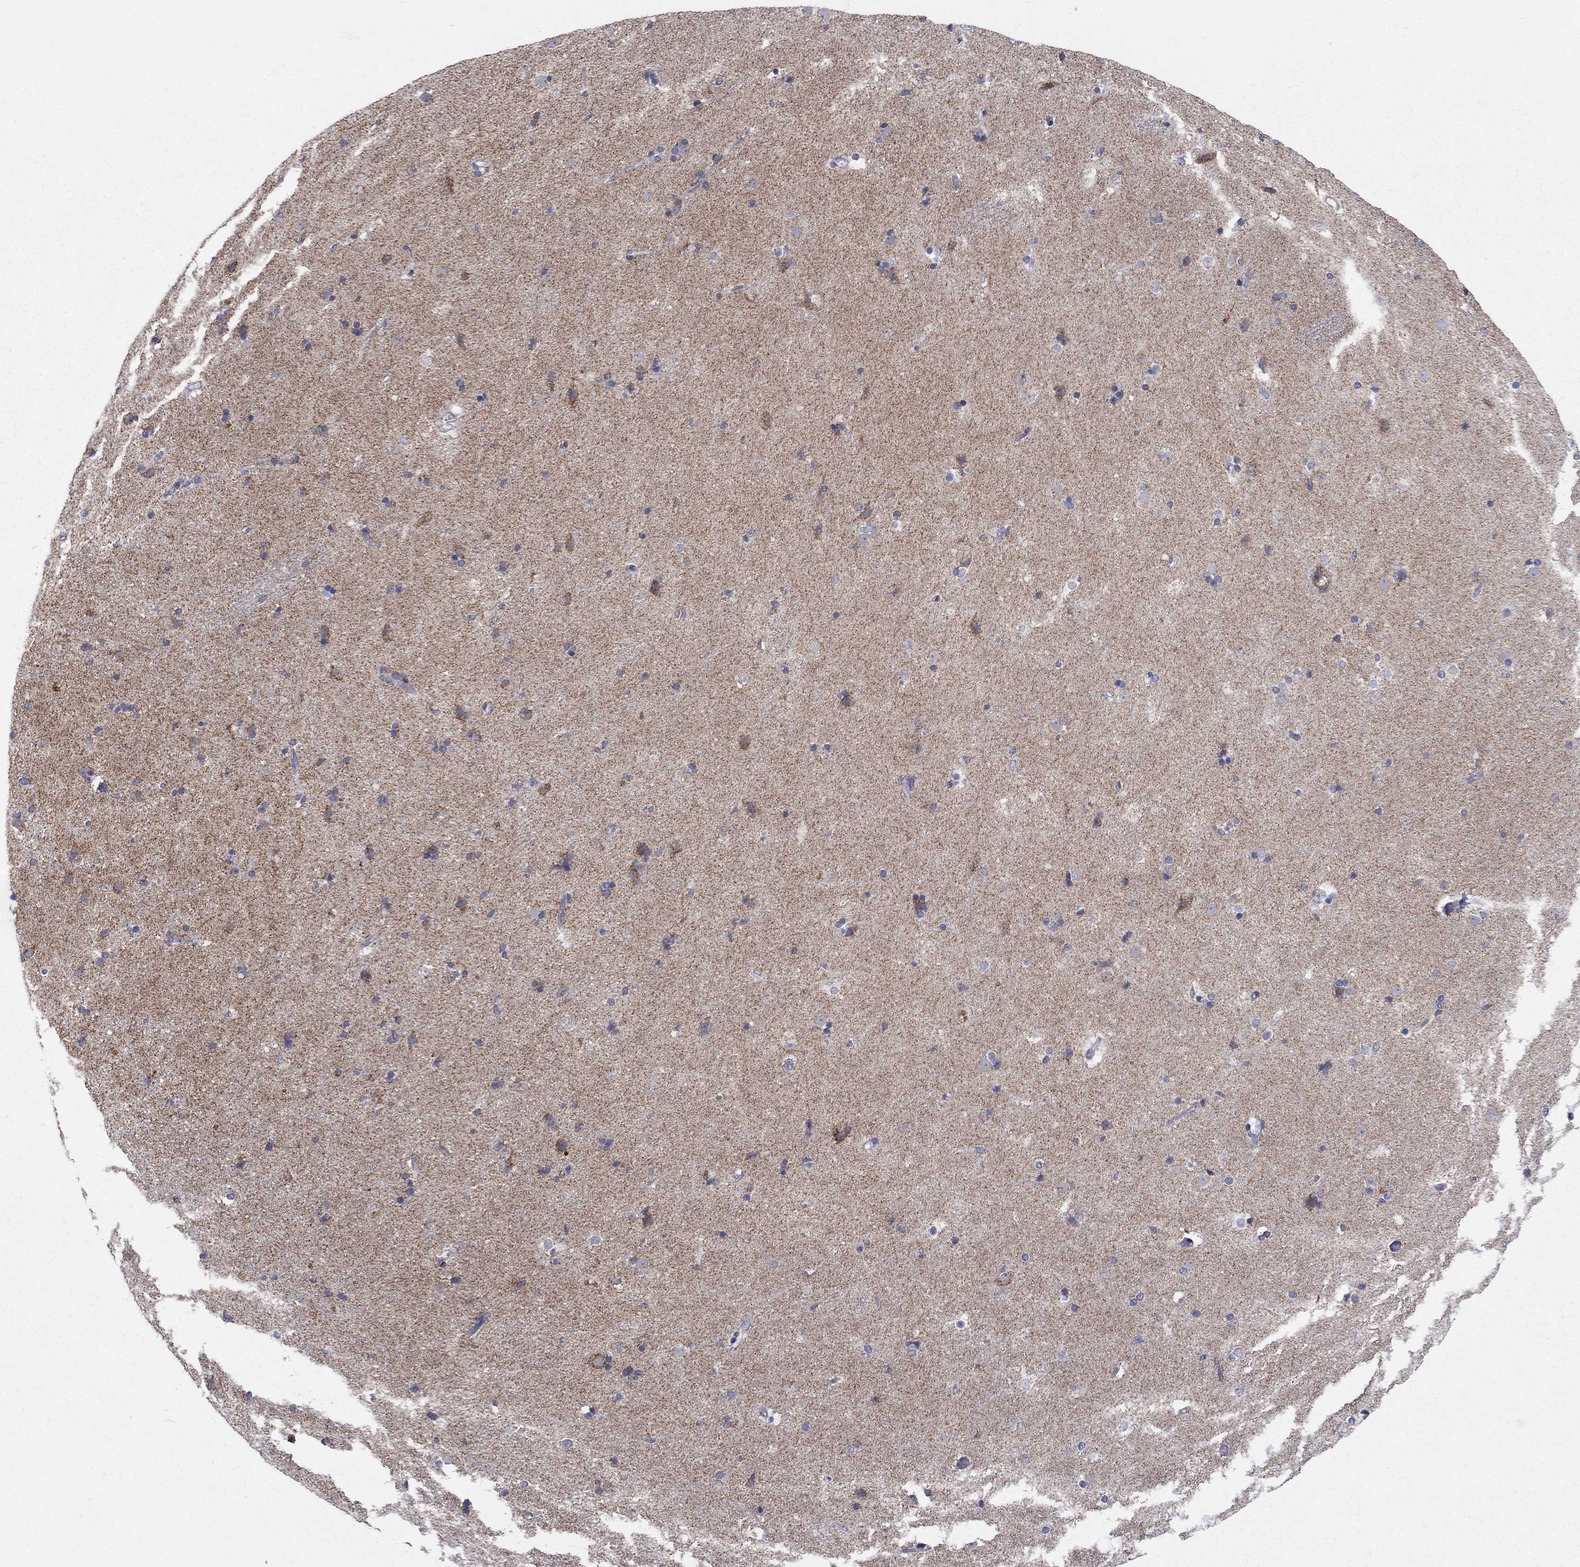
{"staining": {"intensity": "negative", "quantity": "none", "location": "none"}, "tissue": "caudate", "cell_type": "Glial cells", "image_type": "normal", "snomed": [{"axis": "morphology", "description": "Normal tissue, NOS"}, {"axis": "topography", "description": "Lateral ventricle wall"}], "caption": "Immunohistochemistry micrograph of normal caudate stained for a protein (brown), which displays no staining in glial cells.", "gene": "KISS1R", "patient": {"sex": "female", "age": 71}}